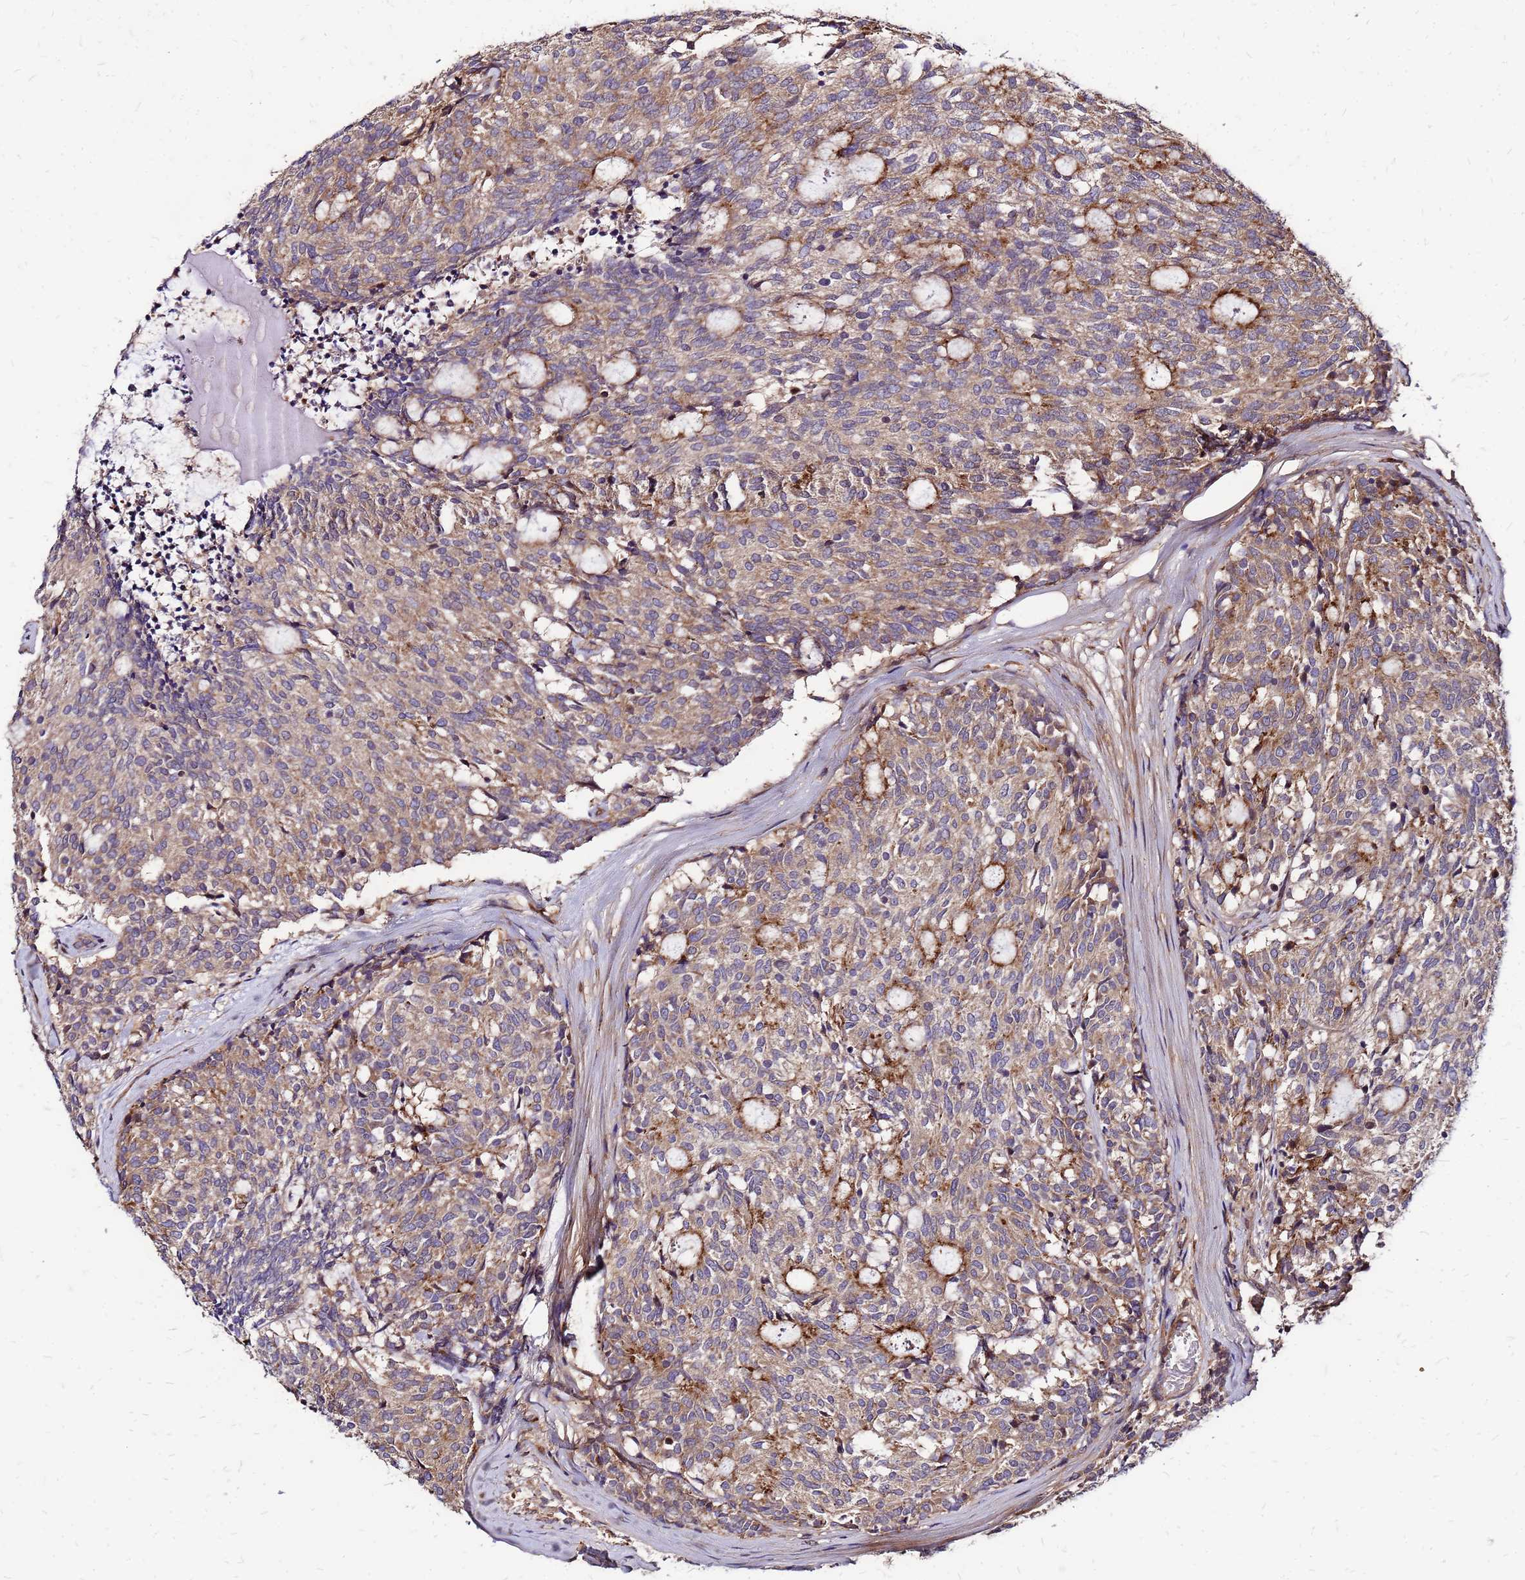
{"staining": {"intensity": "weak", "quantity": ">75%", "location": "cytoplasmic/membranous"}, "tissue": "carcinoid", "cell_type": "Tumor cells", "image_type": "cancer", "snomed": [{"axis": "morphology", "description": "Carcinoid, malignant, NOS"}, {"axis": "topography", "description": "Pancreas"}], "caption": "IHC of carcinoid (malignant) exhibits low levels of weak cytoplasmic/membranous expression in approximately >75% of tumor cells. (DAB (3,3'-diaminobenzidine) IHC, brown staining for protein, blue staining for nuclei).", "gene": "CYBC1", "patient": {"sex": "female", "age": 54}}